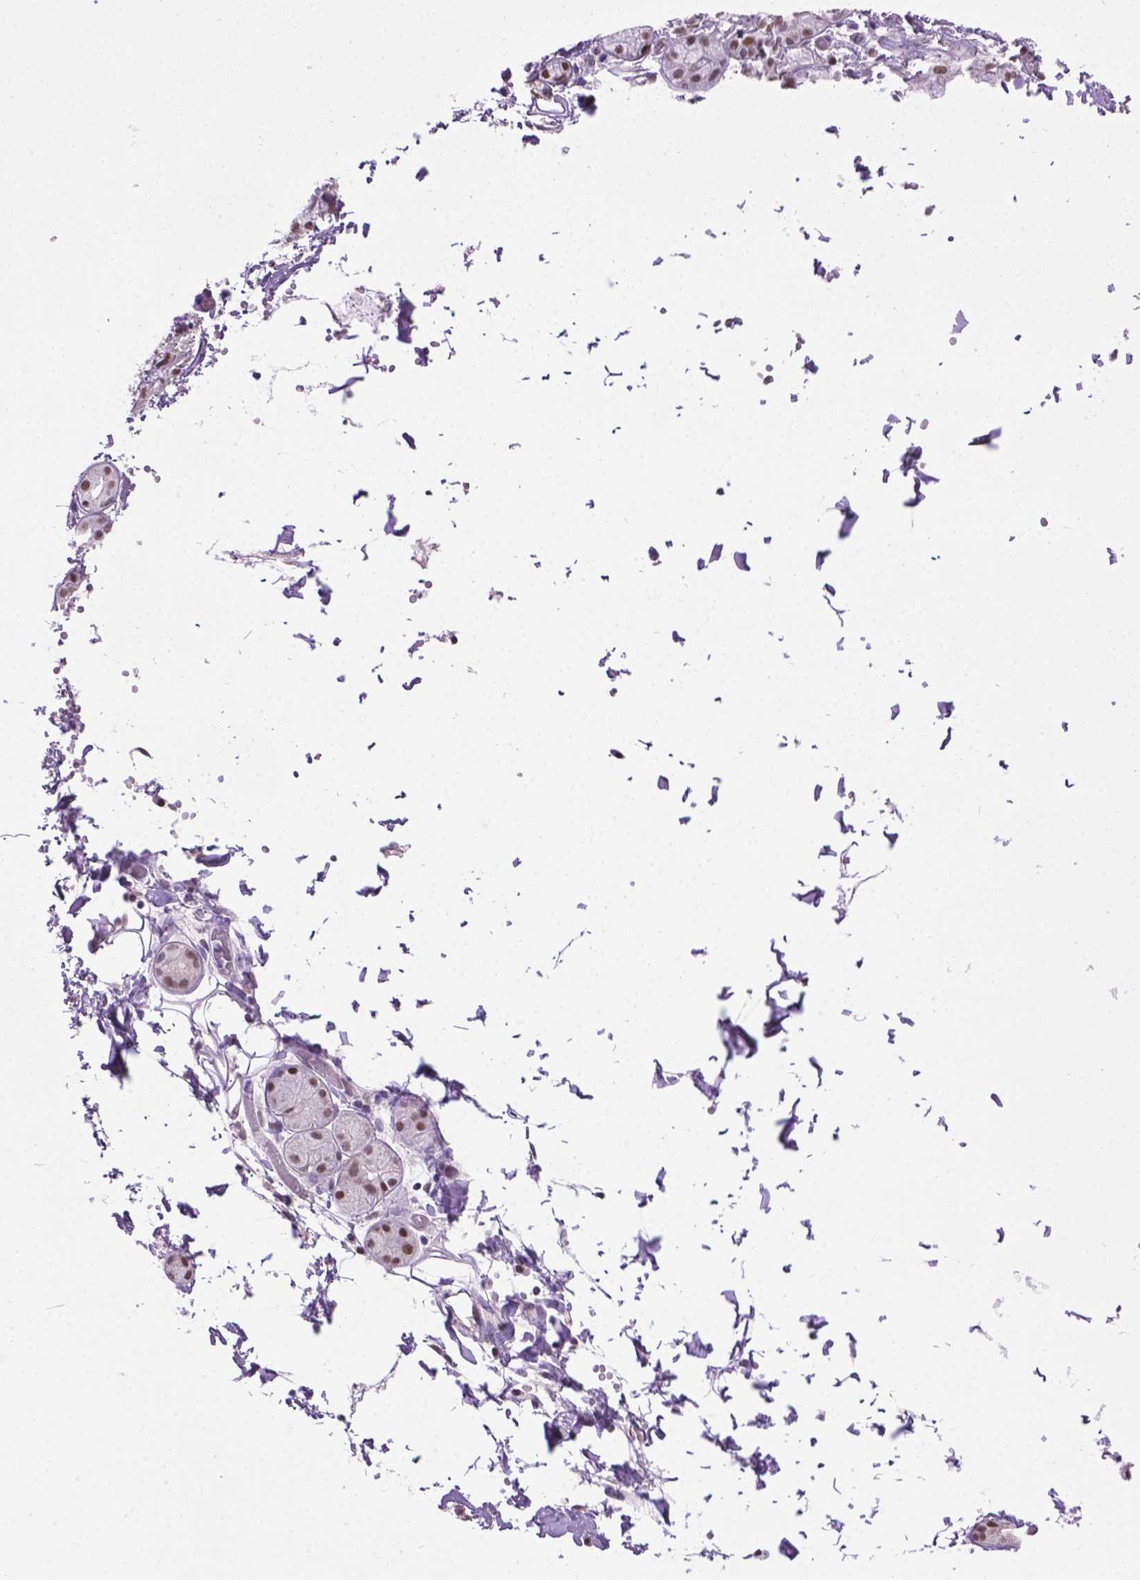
{"staining": {"intensity": "weak", "quantity": ">75%", "location": "nuclear"}, "tissue": "salivary gland", "cell_type": "Glandular cells", "image_type": "normal", "snomed": [{"axis": "morphology", "description": "Normal tissue, NOS"}, {"axis": "topography", "description": "Salivary gland"}, {"axis": "topography", "description": "Peripheral nerve tissue"}], "caption": "Glandular cells demonstrate weak nuclear positivity in approximately >75% of cells in benign salivary gland.", "gene": "ABI2", "patient": {"sex": "male", "age": 71}}